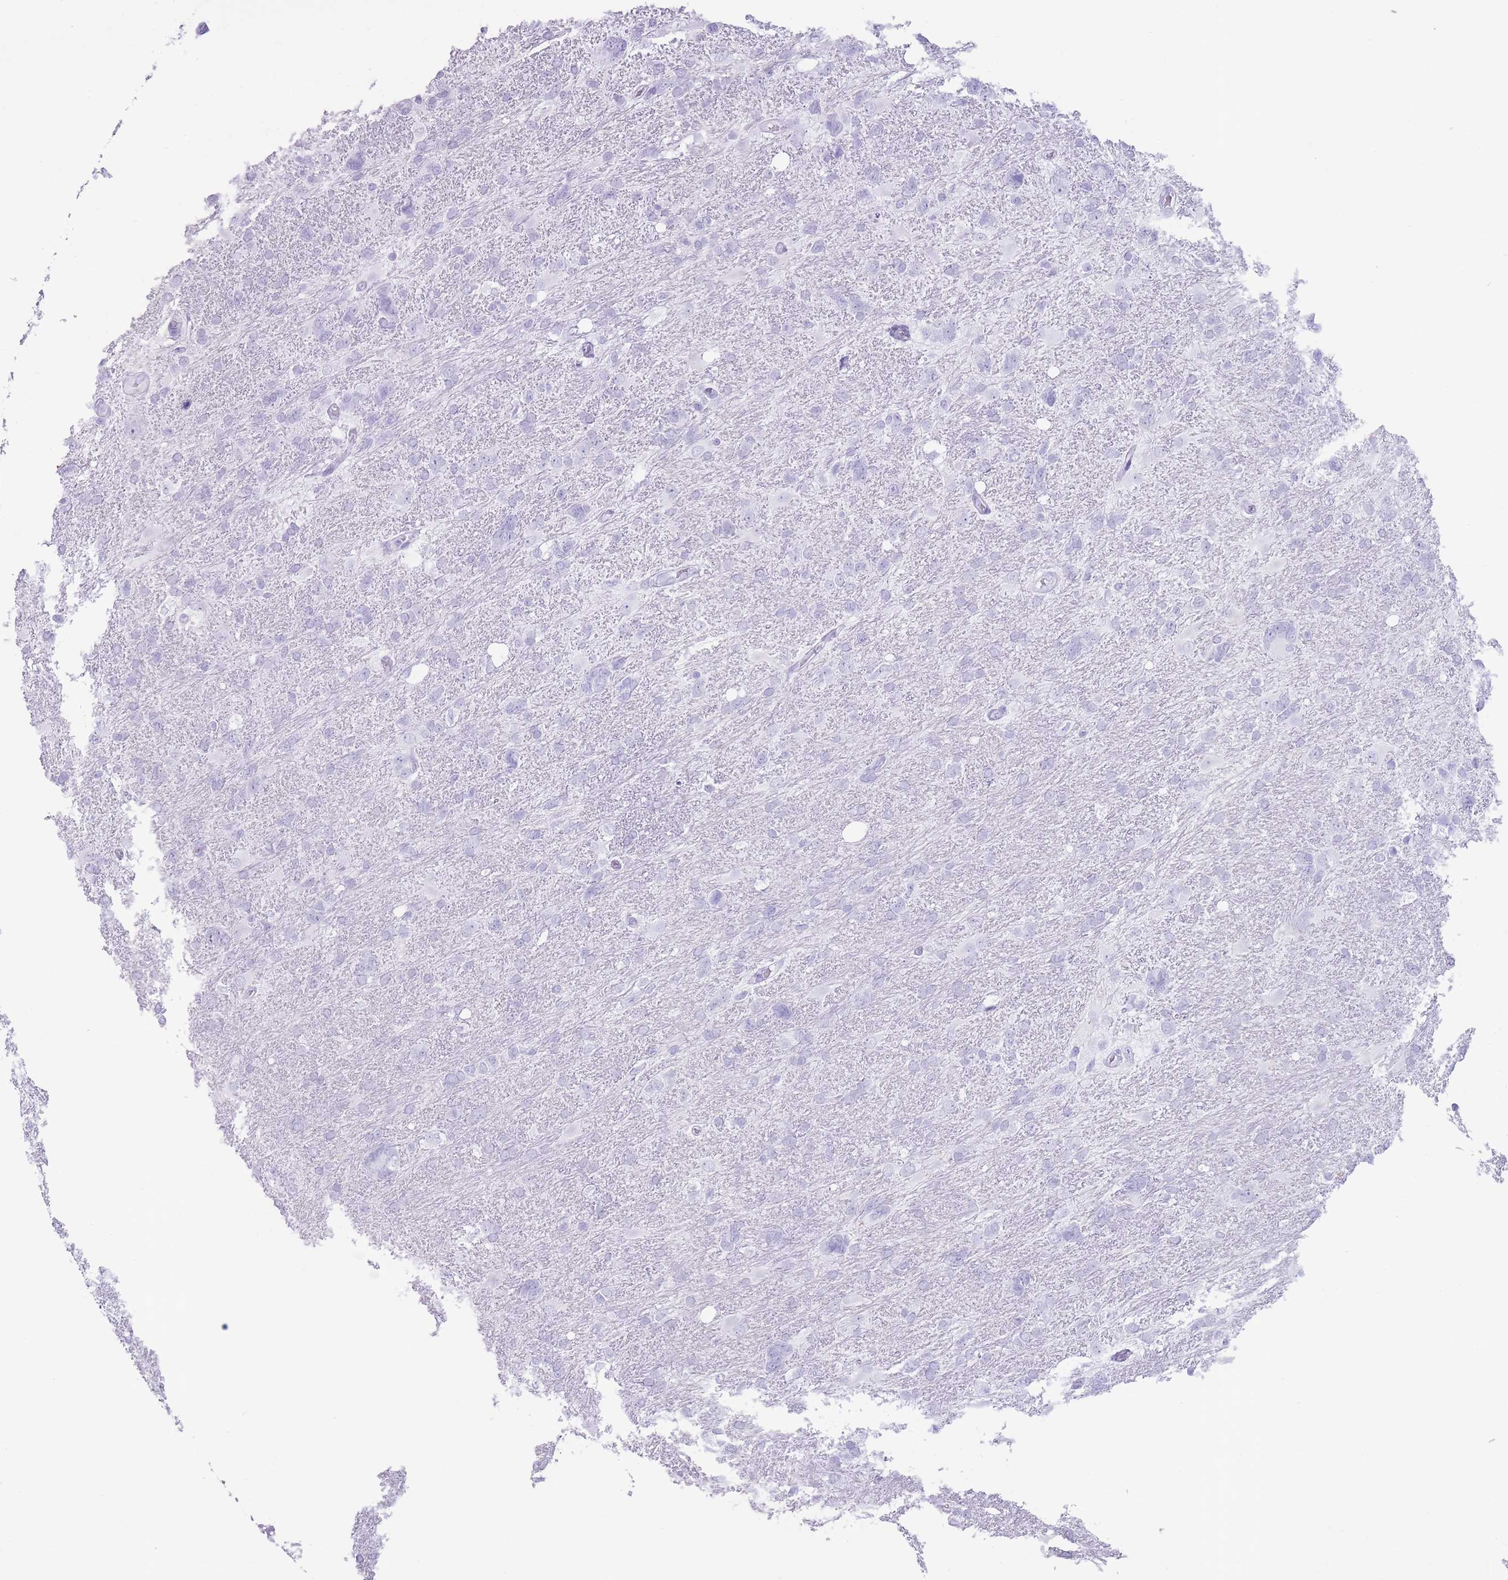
{"staining": {"intensity": "negative", "quantity": "none", "location": "none"}, "tissue": "glioma", "cell_type": "Tumor cells", "image_type": "cancer", "snomed": [{"axis": "morphology", "description": "Glioma, malignant, High grade"}, {"axis": "topography", "description": "Brain"}], "caption": "A histopathology image of human glioma is negative for staining in tumor cells.", "gene": "OR4F21", "patient": {"sex": "male", "age": 61}}